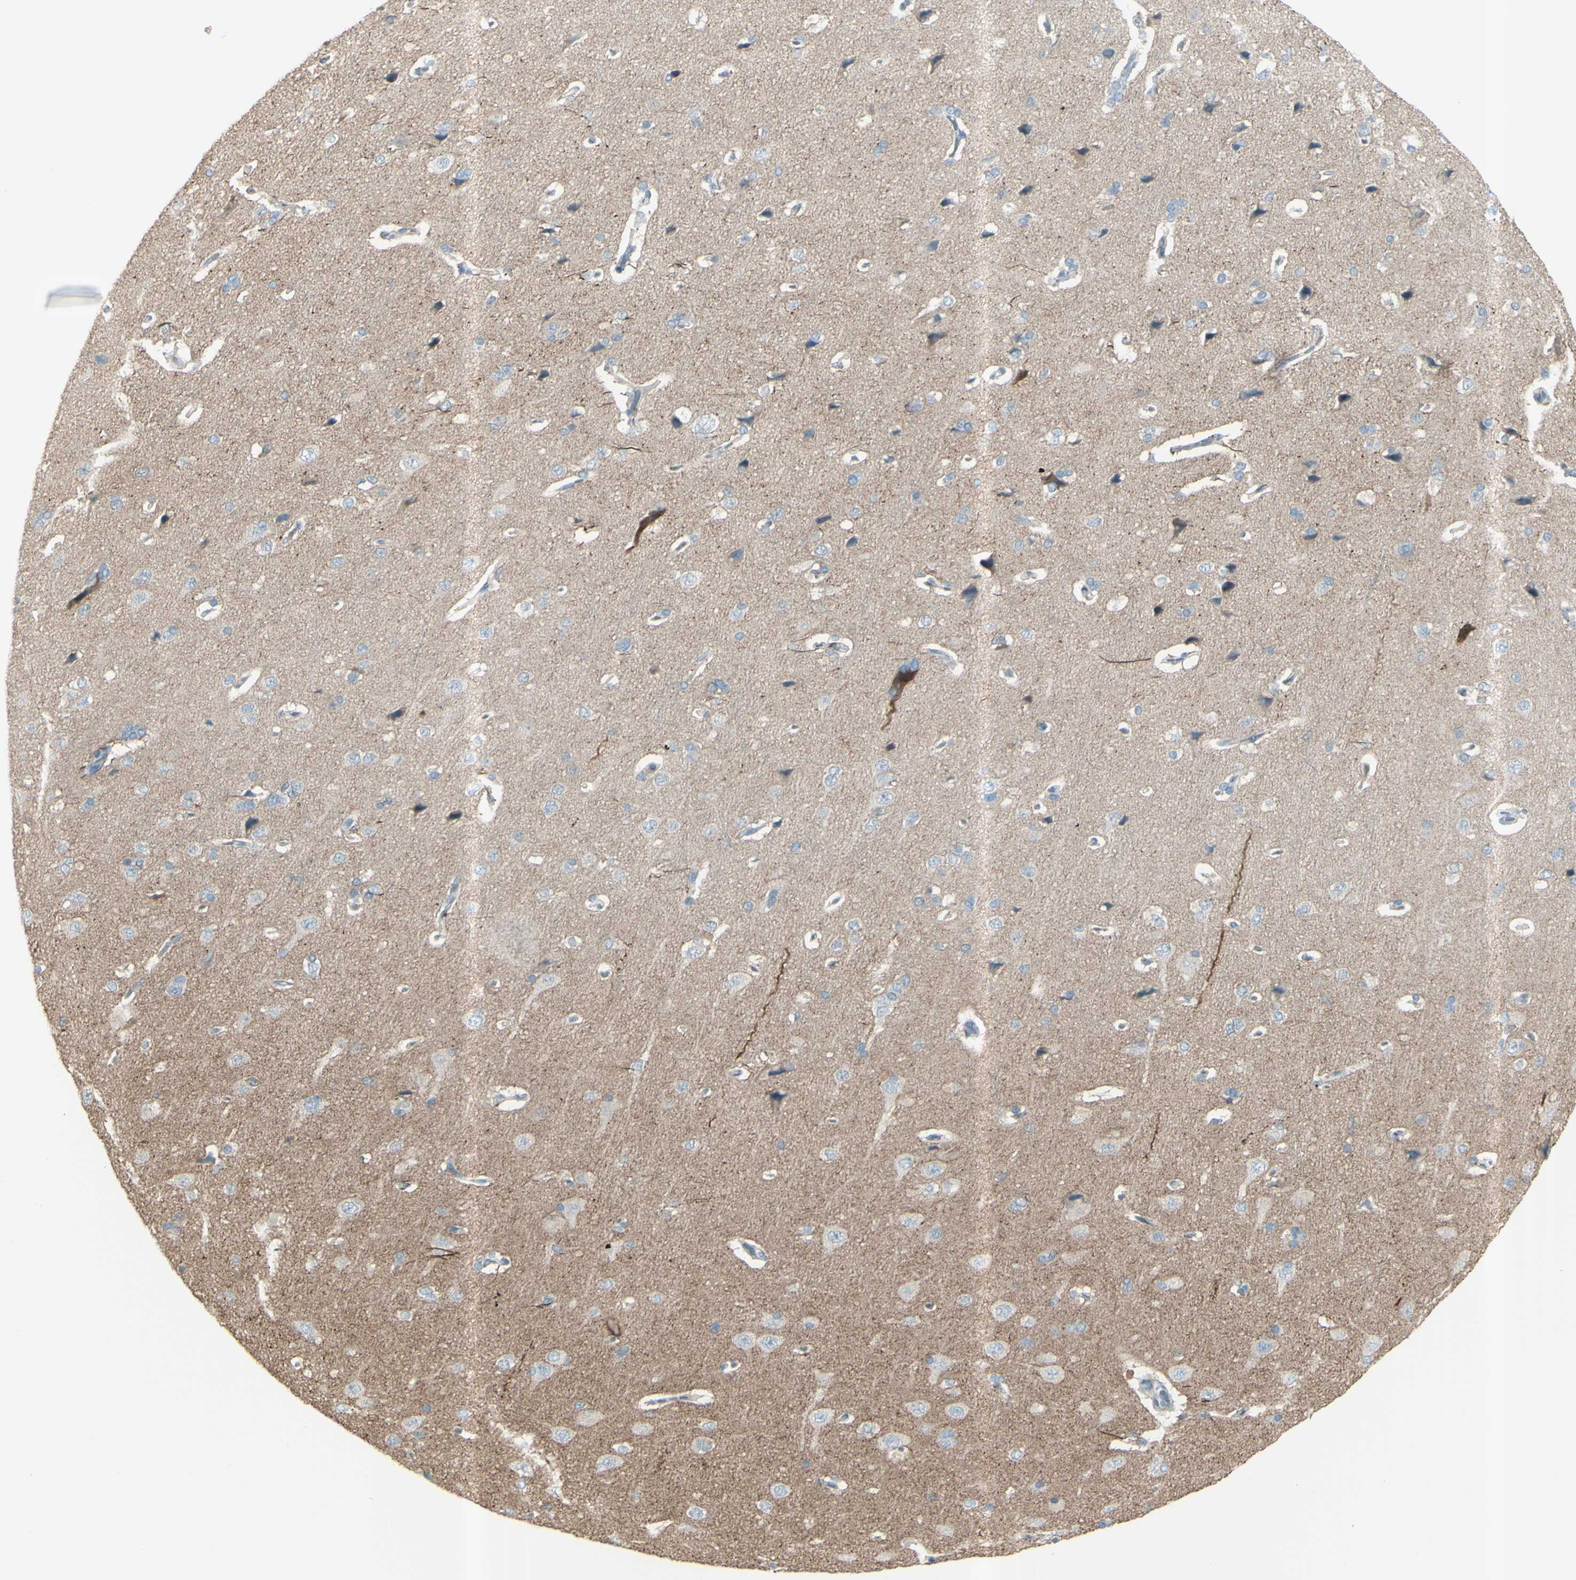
{"staining": {"intensity": "negative", "quantity": "none", "location": "none"}, "tissue": "cerebral cortex", "cell_type": "Endothelial cells", "image_type": "normal", "snomed": [{"axis": "morphology", "description": "Normal tissue, NOS"}, {"axis": "topography", "description": "Cerebral cortex"}], "caption": "A histopathology image of cerebral cortex stained for a protein exhibits no brown staining in endothelial cells.", "gene": "GPR34", "patient": {"sex": "male", "age": 62}}